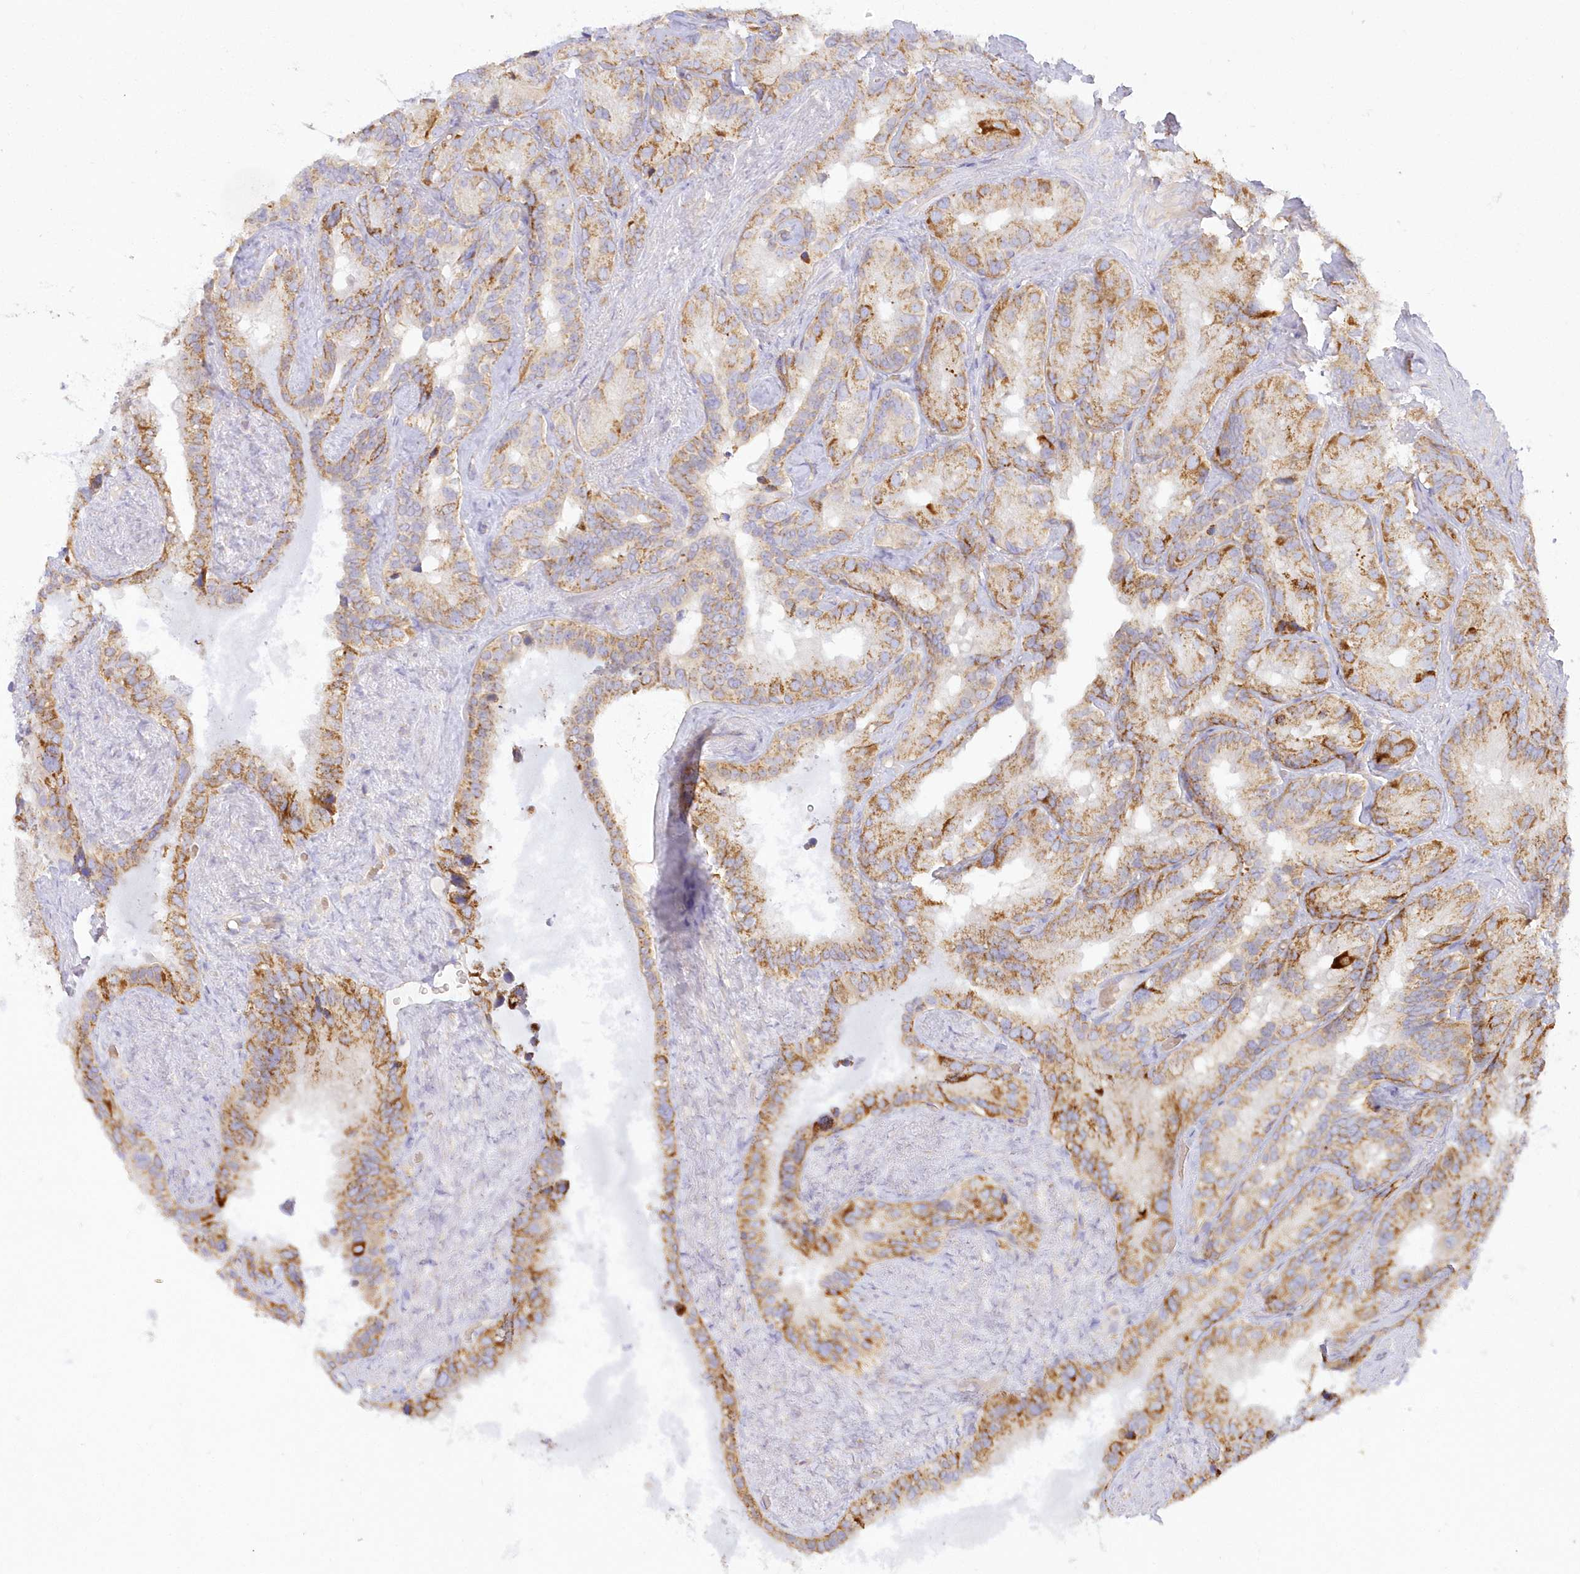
{"staining": {"intensity": "moderate", "quantity": ">75%", "location": "cytoplasmic/membranous"}, "tissue": "seminal vesicle", "cell_type": "Glandular cells", "image_type": "normal", "snomed": [{"axis": "morphology", "description": "Normal tissue, NOS"}, {"axis": "topography", "description": "Prostate"}, {"axis": "topography", "description": "Seminal veicle"}], "caption": "IHC of benign human seminal vesicle demonstrates medium levels of moderate cytoplasmic/membranous staining in approximately >75% of glandular cells.", "gene": "TBC1D14", "patient": {"sex": "male", "age": 68}}